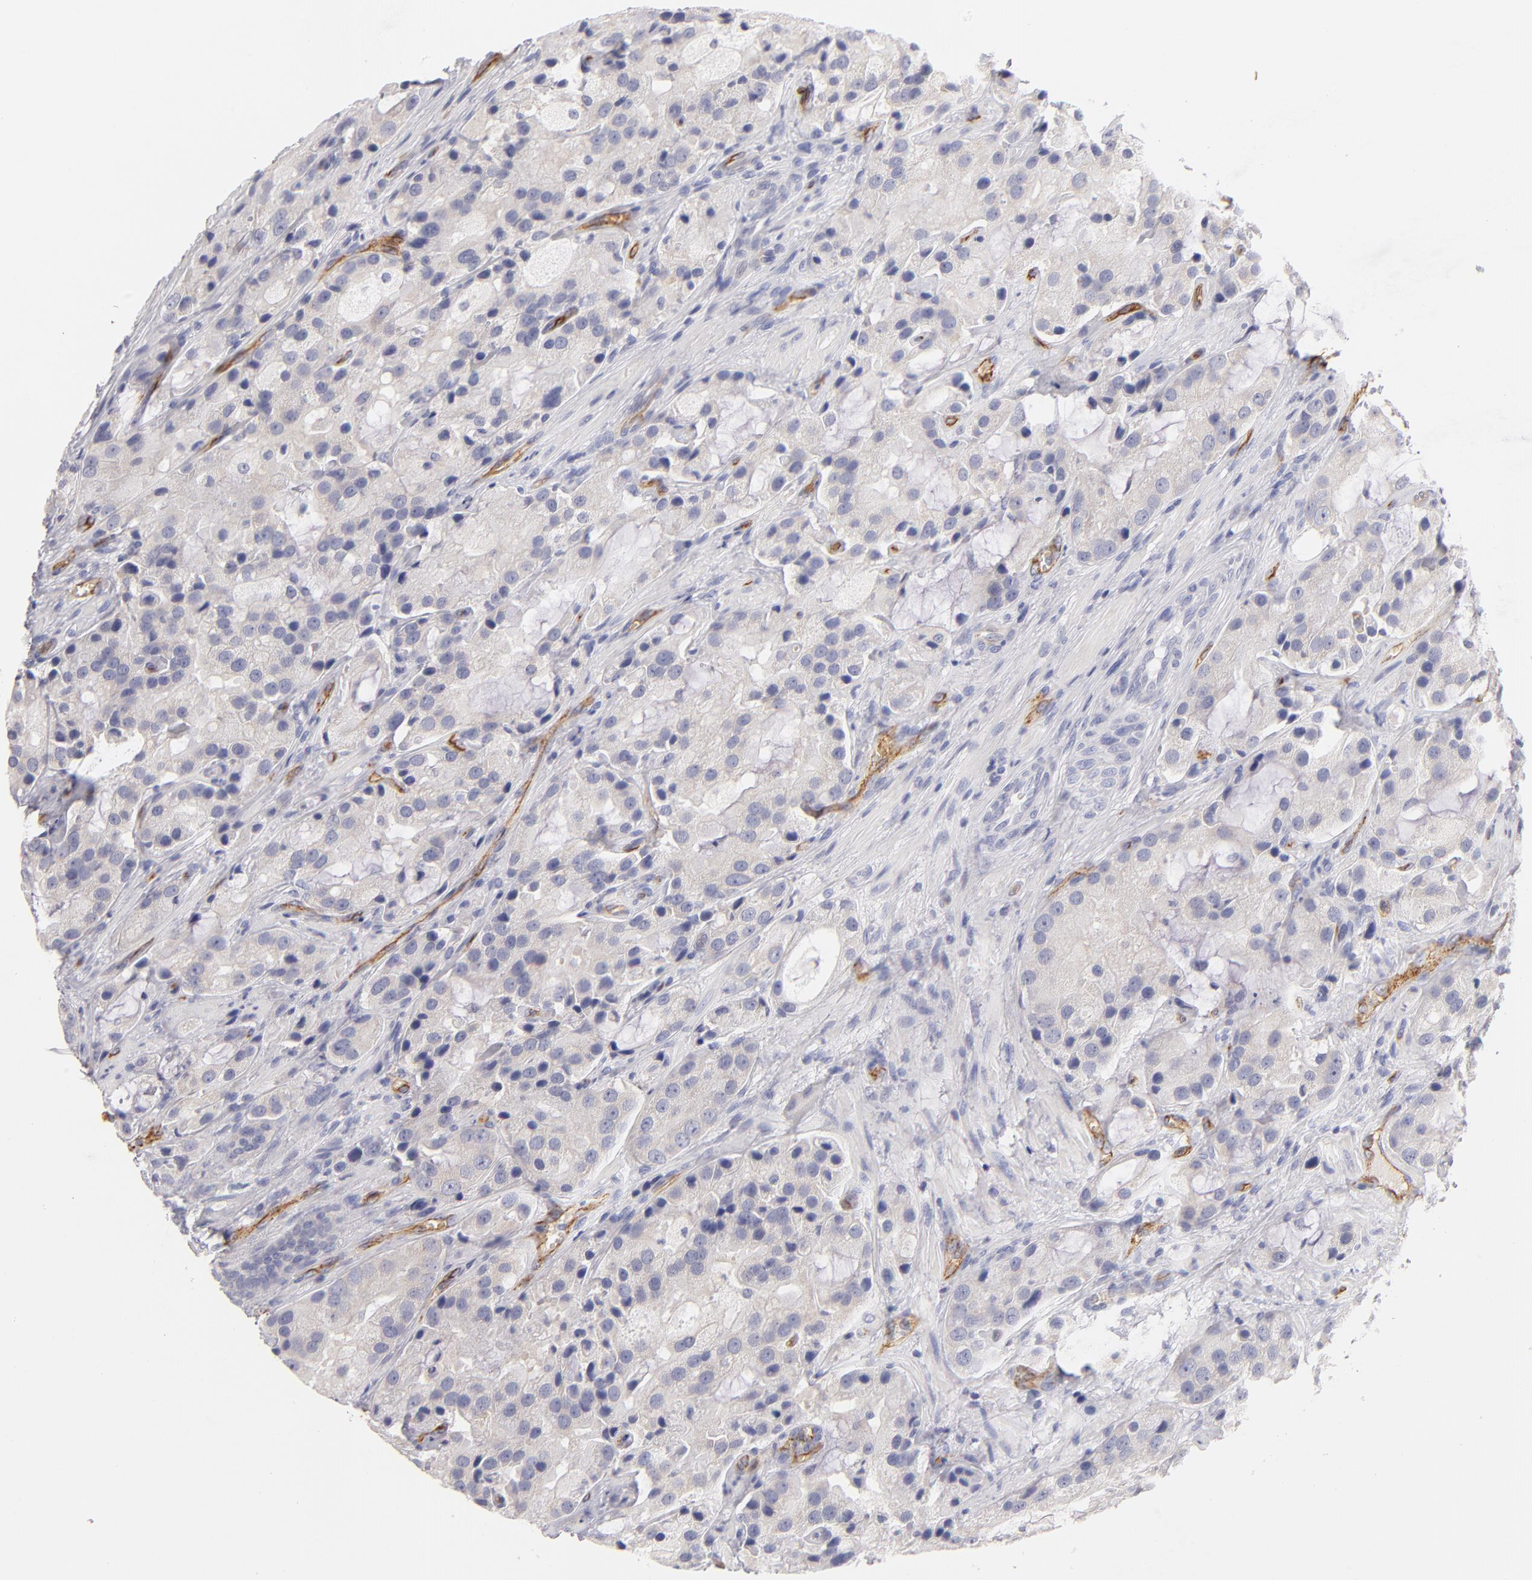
{"staining": {"intensity": "negative", "quantity": "none", "location": "none"}, "tissue": "prostate cancer", "cell_type": "Tumor cells", "image_type": "cancer", "snomed": [{"axis": "morphology", "description": "Adenocarcinoma, High grade"}, {"axis": "topography", "description": "Prostate"}], "caption": "This is an IHC photomicrograph of human prostate cancer (adenocarcinoma (high-grade)). There is no staining in tumor cells.", "gene": "PLVAP", "patient": {"sex": "male", "age": 70}}